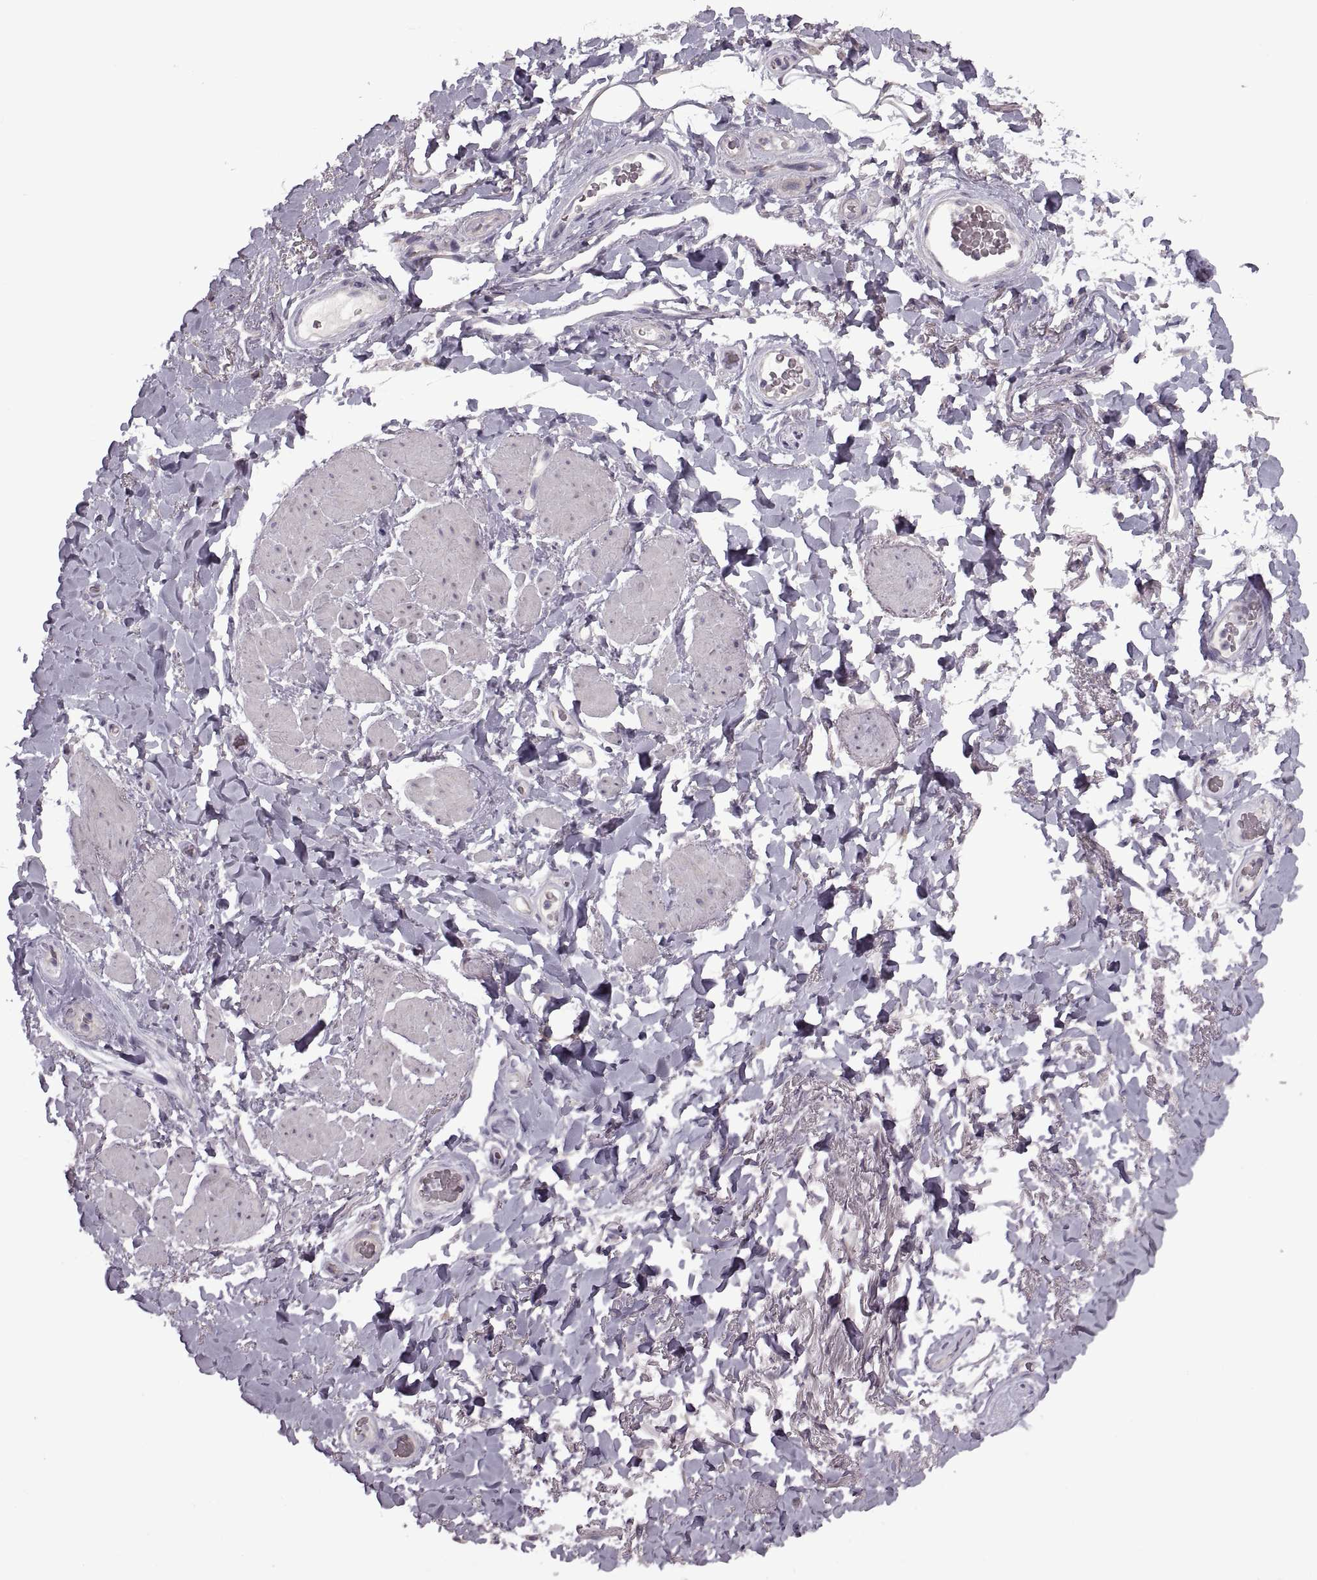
{"staining": {"intensity": "negative", "quantity": "none", "location": "none"}, "tissue": "adipose tissue", "cell_type": "Adipocytes", "image_type": "normal", "snomed": [{"axis": "morphology", "description": "Normal tissue, NOS"}, {"axis": "topography", "description": "Anal"}, {"axis": "topography", "description": "Peripheral nerve tissue"}], "caption": "A high-resolution photomicrograph shows IHC staining of unremarkable adipose tissue, which exhibits no significant positivity in adipocytes.", "gene": "PIERCE1", "patient": {"sex": "male", "age": 53}}